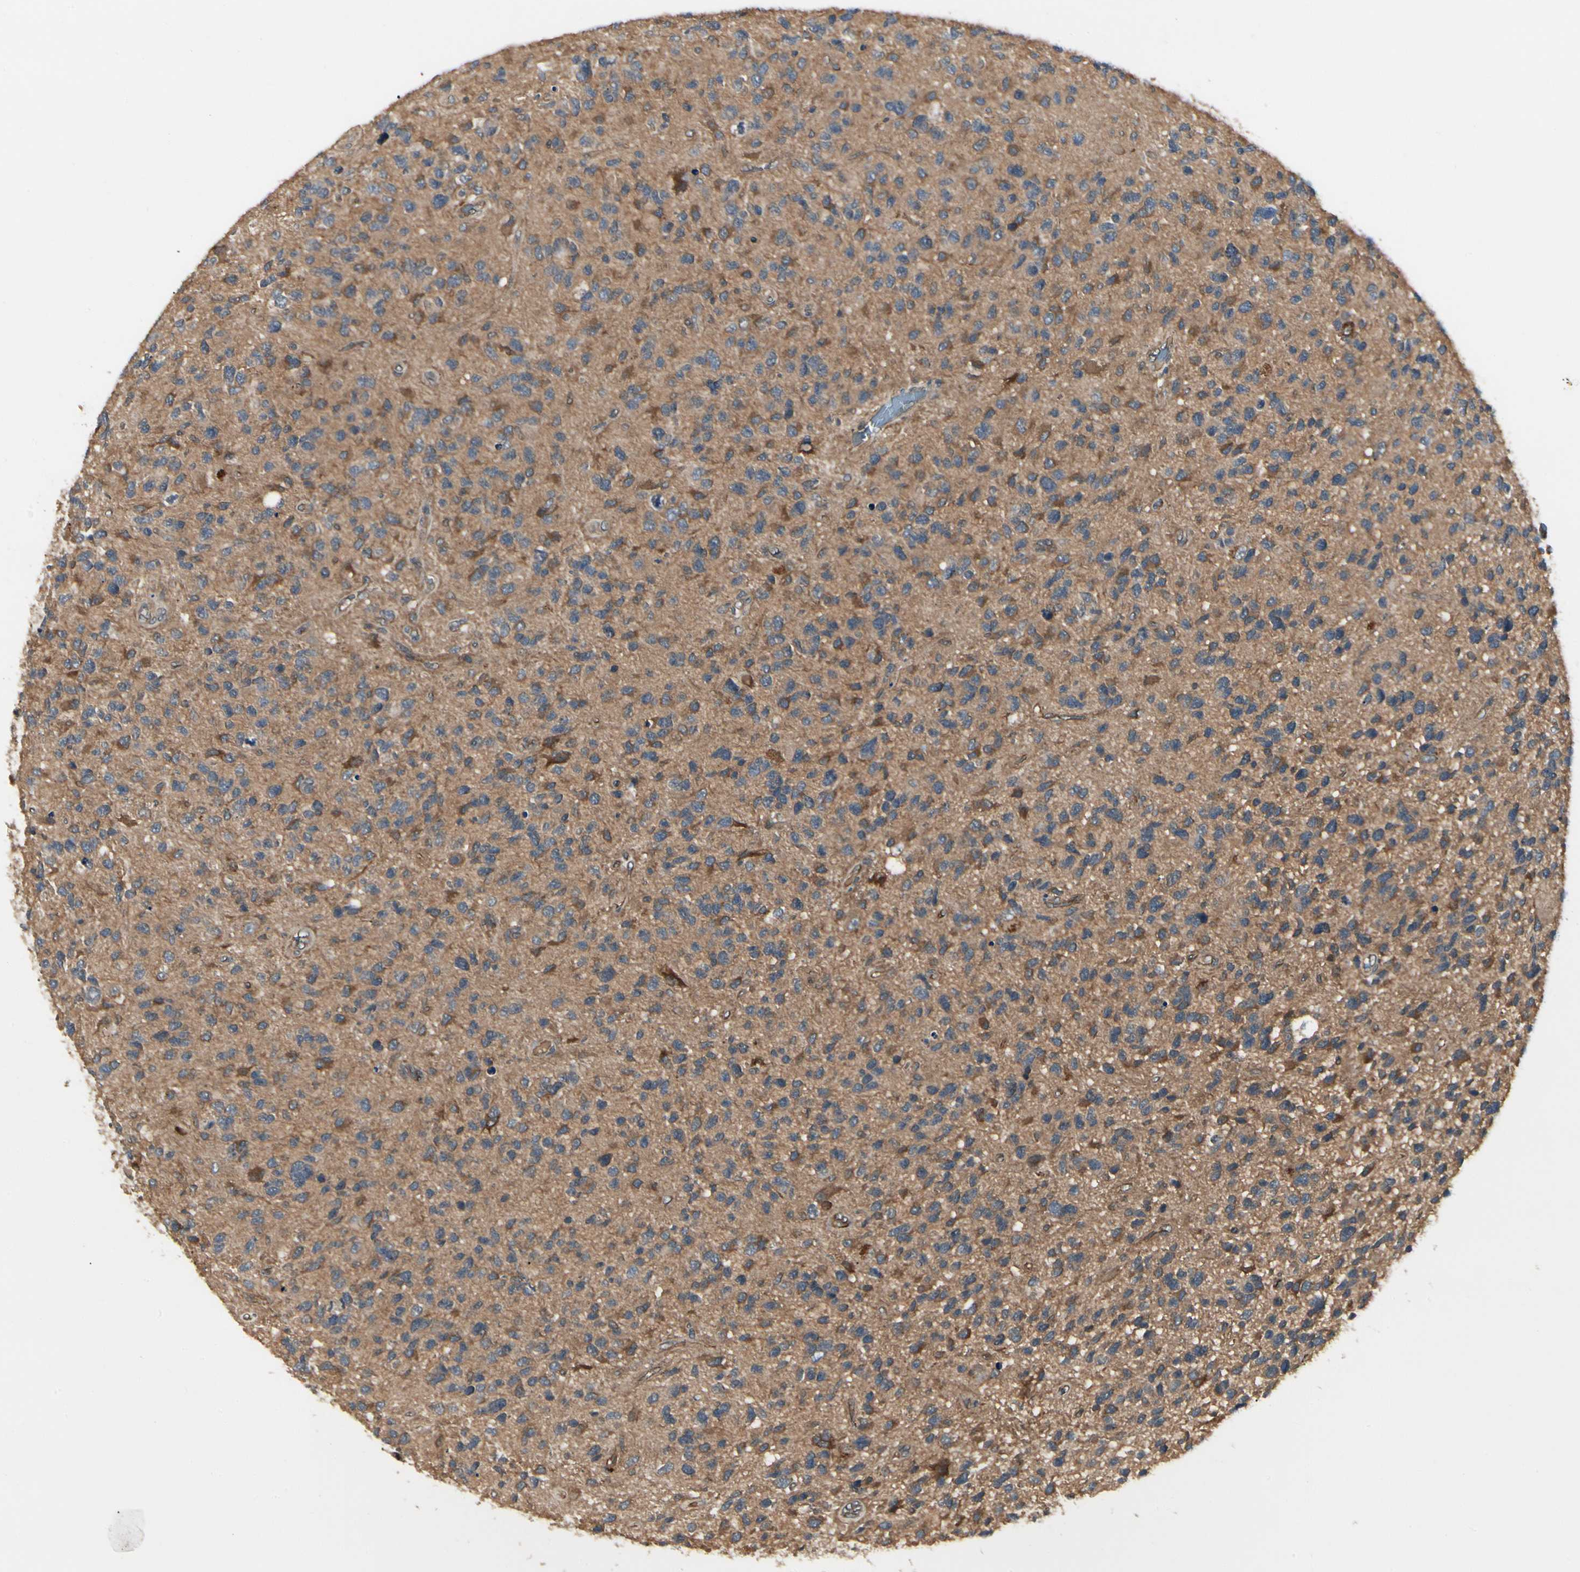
{"staining": {"intensity": "moderate", "quantity": ">75%", "location": "cytoplasmic/membranous"}, "tissue": "glioma", "cell_type": "Tumor cells", "image_type": "cancer", "snomed": [{"axis": "morphology", "description": "Glioma, malignant, High grade"}, {"axis": "topography", "description": "Brain"}], "caption": "A photomicrograph of human glioma stained for a protein reveals moderate cytoplasmic/membranous brown staining in tumor cells.", "gene": "RNF14", "patient": {"sex": "female", "age": 58}}